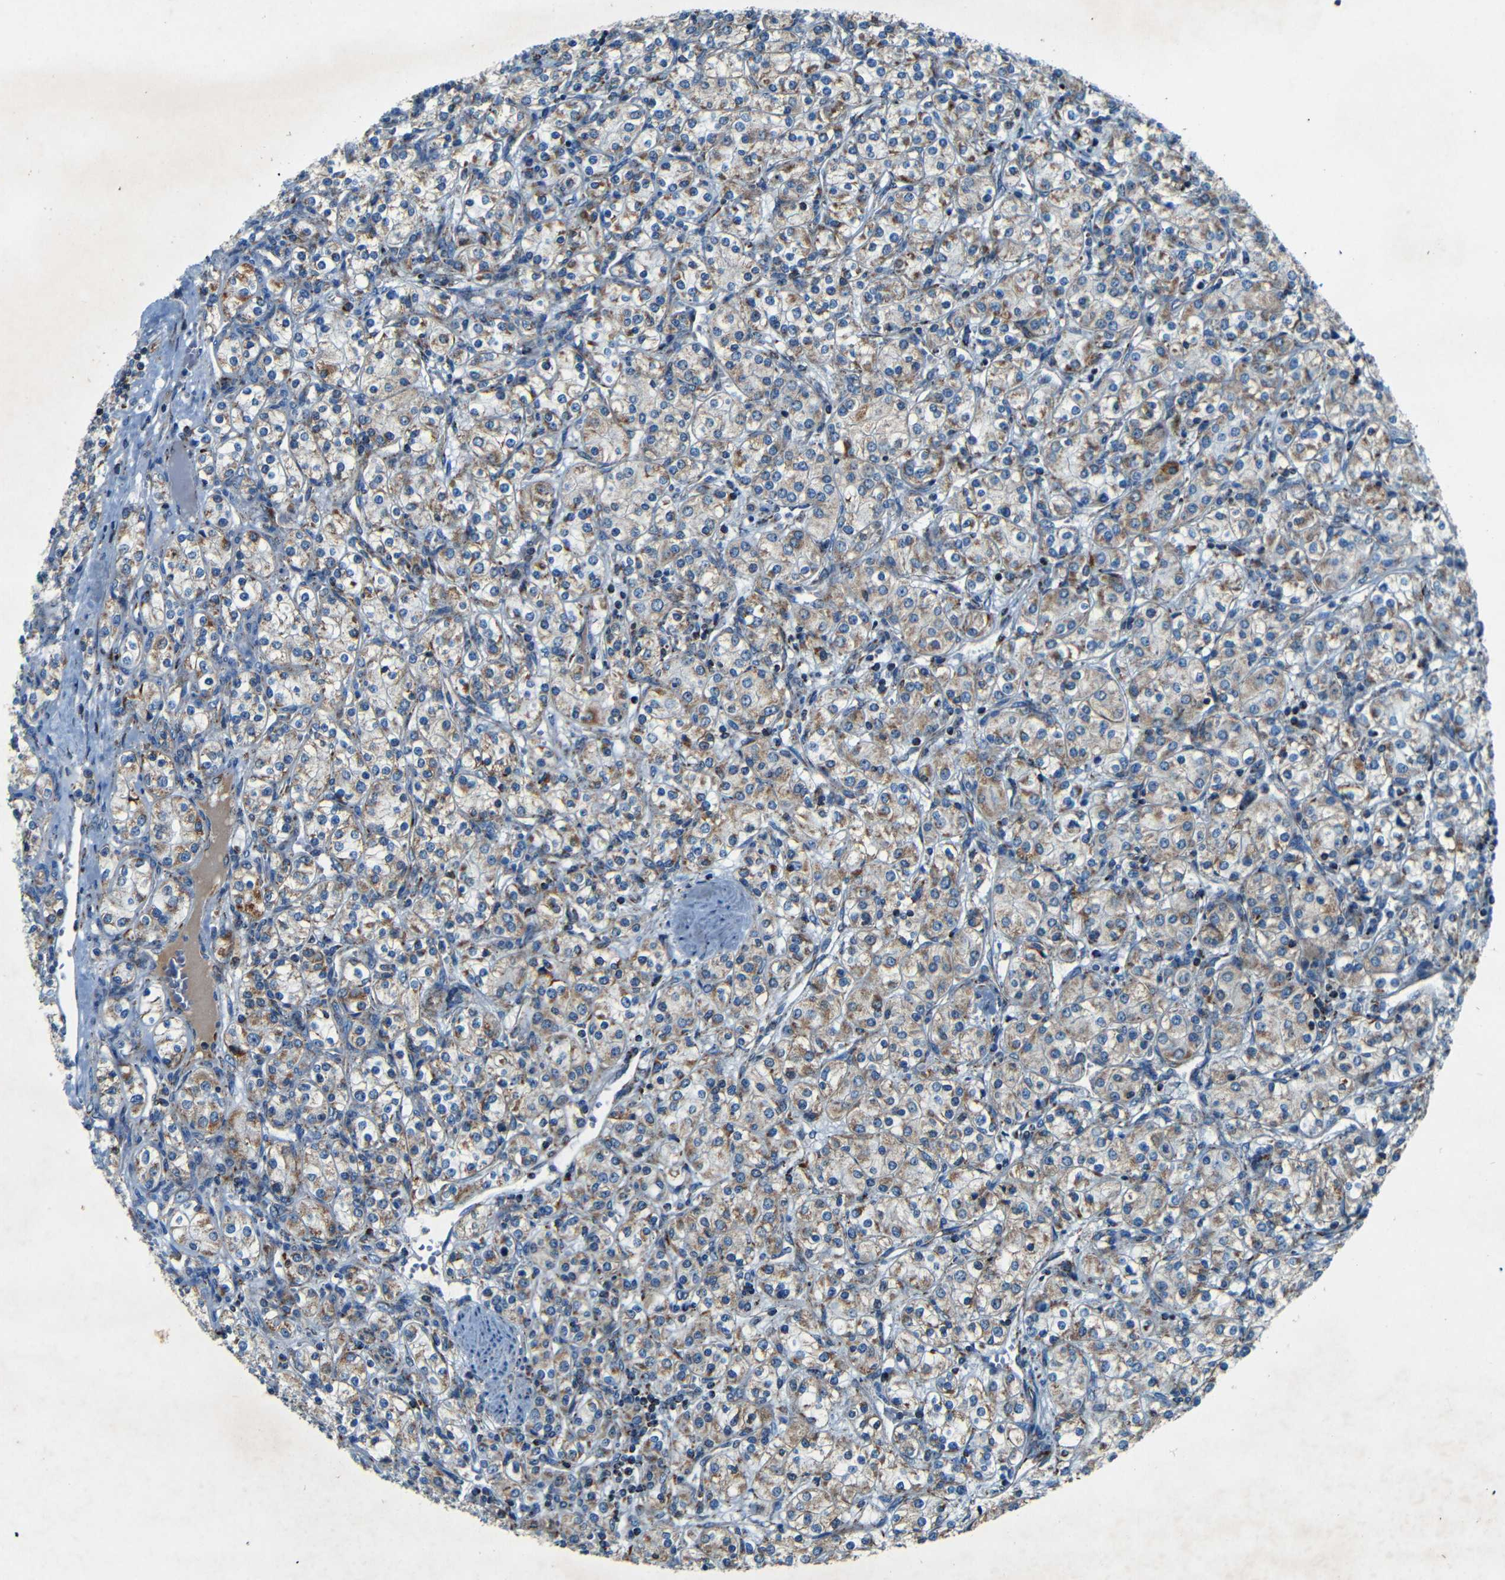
{"staining": {"intensity": "moderate", "quantity": "25%-75%", "location": "cytoplasmic/membranous"}, "tissue": "renal cancer", "cell_type": "Tumor cells", "image_type": "cancer", "snomed": [{"axis": "morphology", "description": "Adenocarcinoma, NOS"}, {"axis": "topography", "description": "Kidney"}], "caption": "Tumor cells exhibit moderate cytoplasmic/membranous positivity in approximately 25%-75% of cells in adenocarcinoma (renal).", "gene": "WSCD2", "patient": {"sex": "male", "age": 77}}